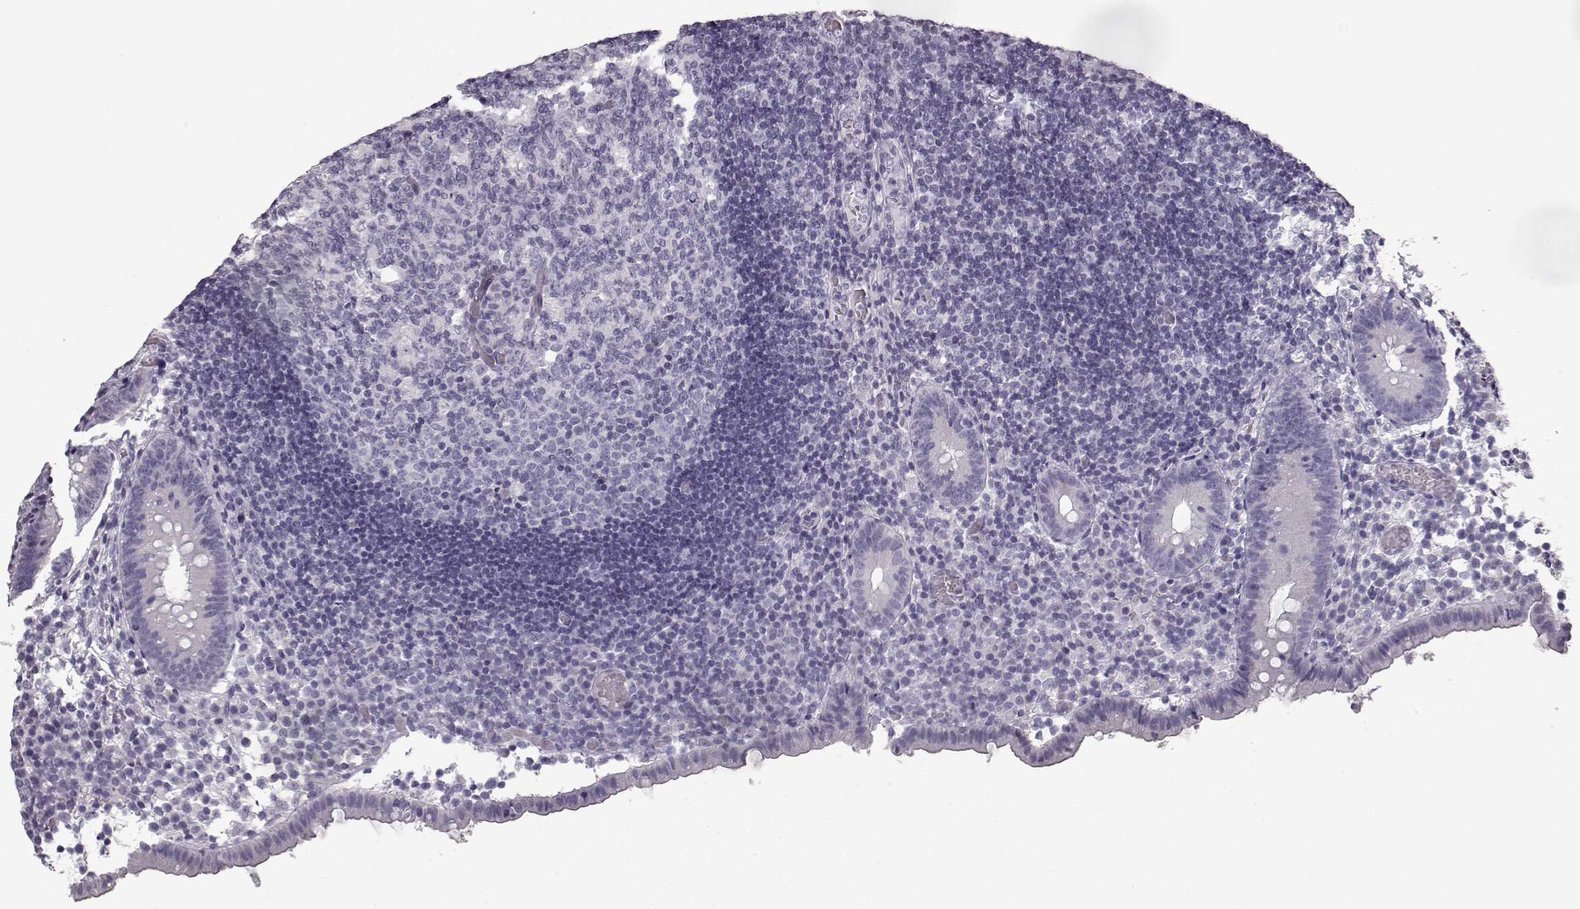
{"staining": {"intensity": "negative", "quantity": "none", "location": "none"}, "tissue": "appendix", "cell_type": "Glandular cells", "image_type": "normal", "snomed": [{"axis": "morphology", "description": "Normal tissue, NOS"}, {"axis": "topography", "description": "Appendix"}], "caption": "Immunohistochemistry micrograph of benign appendix: human appendix stained with DAB demonstrates no significant protein expression in glandular cells.", "gene": "SEMG2", "patient": {"sex": "female", "age": 32}}